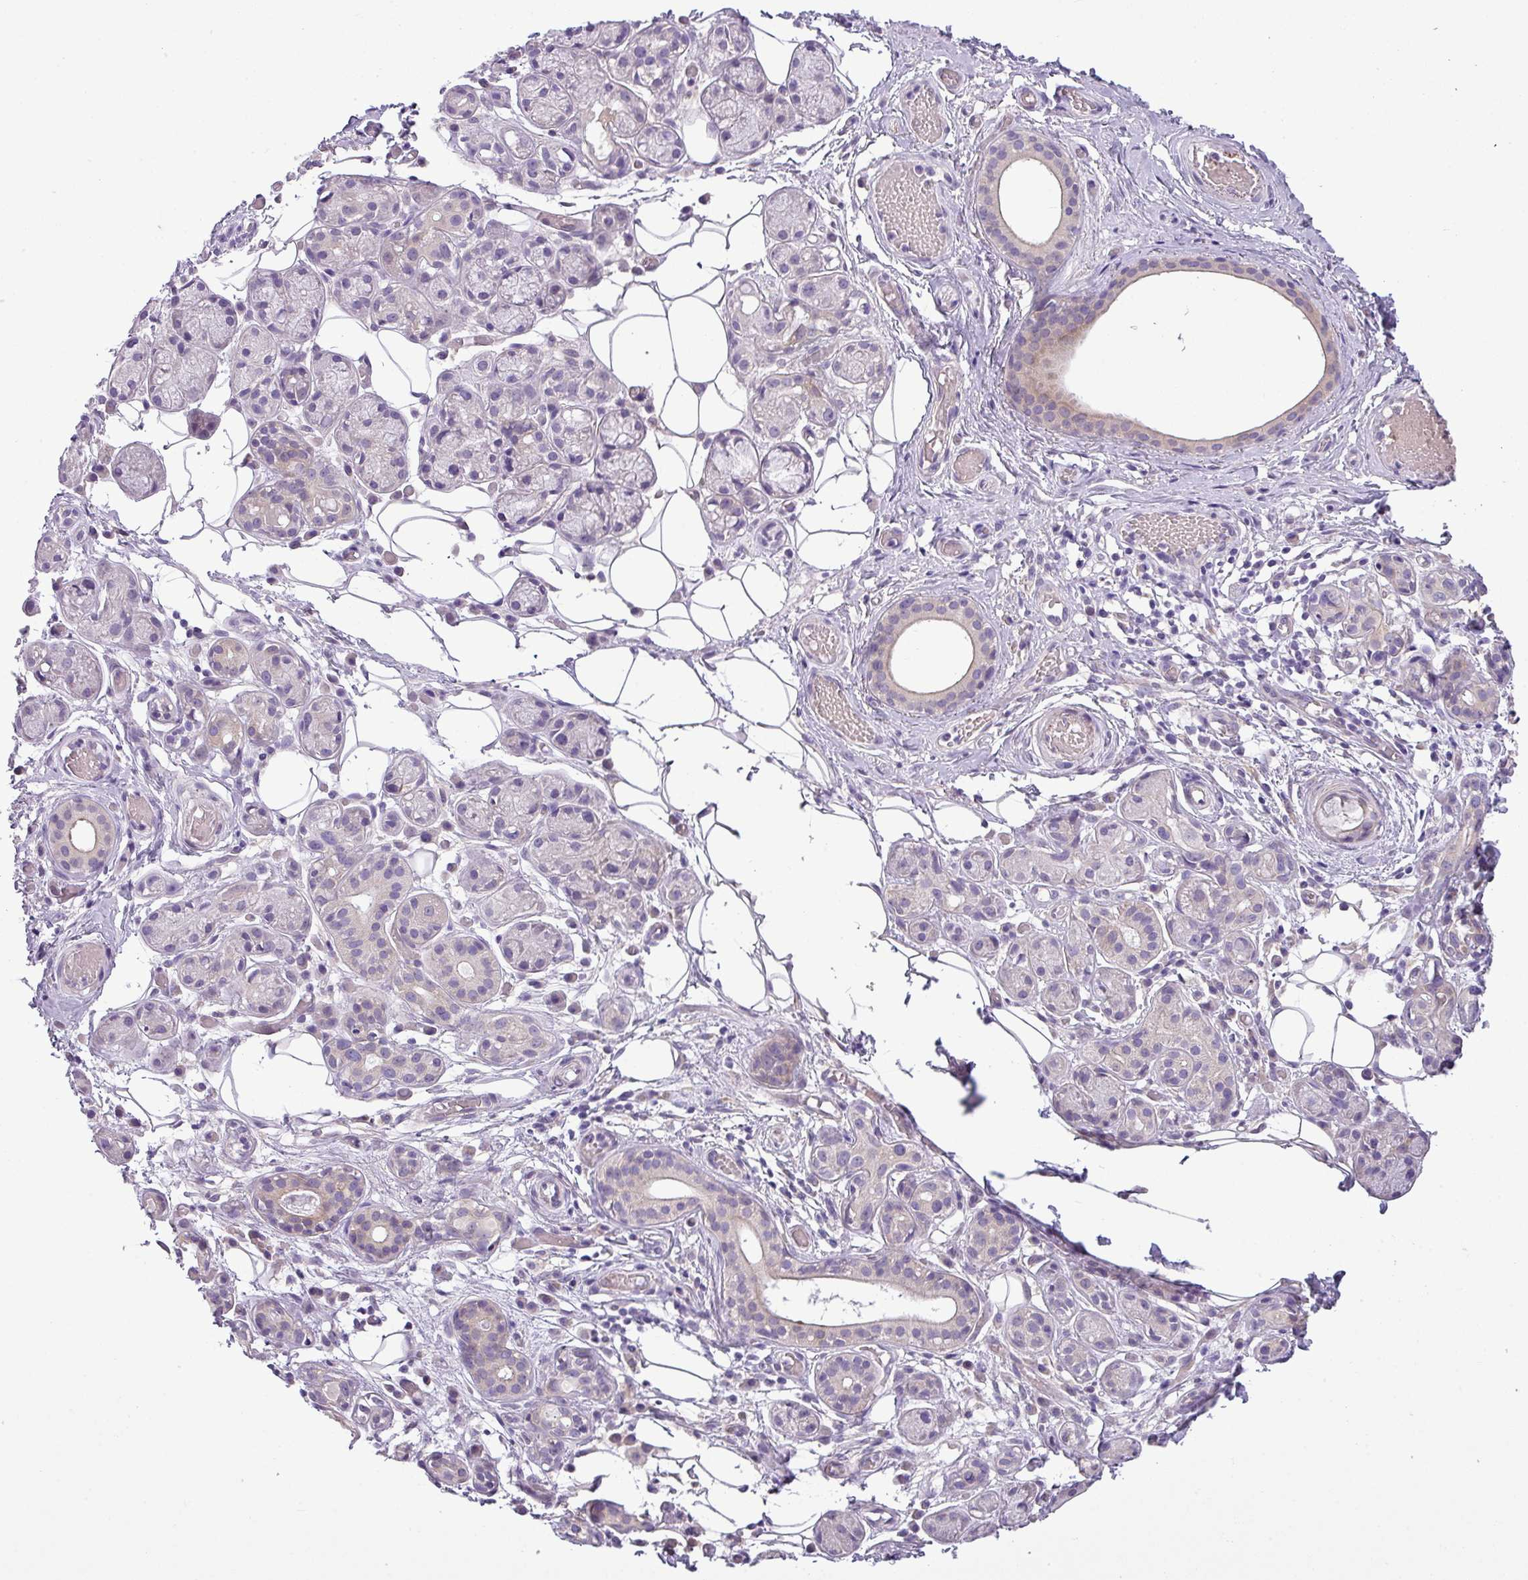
{"staining": {"intensity": "weak", "quantity": "<25%", "location": "cytoplasmic/membranous"}, "tissue": "salivary gland", "cell_type": "Glandular cells", "image_type": "normal", "snomed": [{"axis": "morphology", "description": "Normal tissue, NOS"}, {"axis": "topography", "description": "Salivary gland"}], "caption": "The immunohistochemistry (IHC) image has no significant expression in glandular cells of salivary gland. Nuclei are stained in blue.", "gene": "TOR1AIP2", "patient": {"sex": "male", "age": 82}}